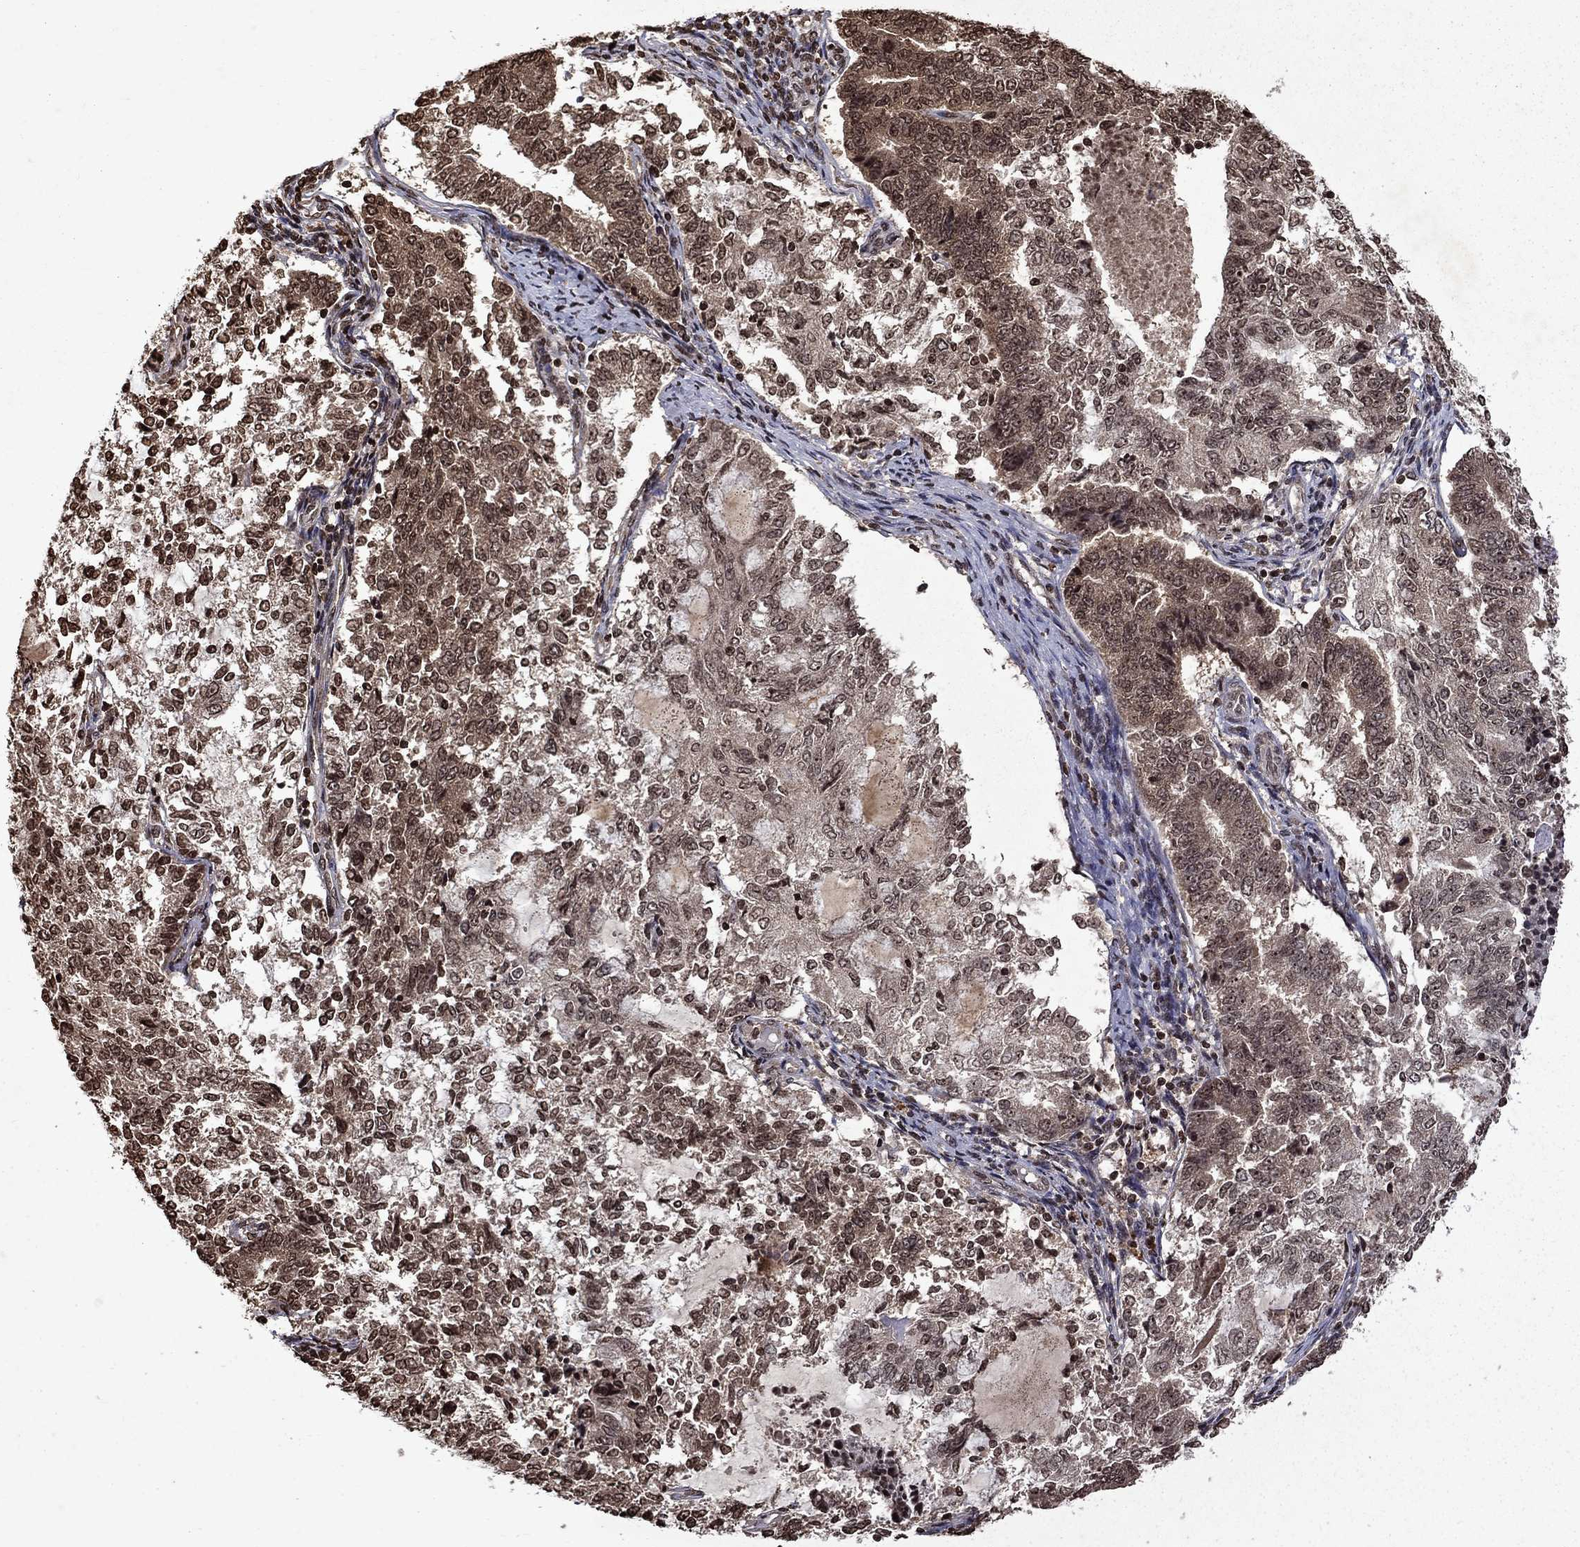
{"staining": {"intensity": "moderate", "quantity": "25%-75%", "location": "cytoplasmic/membranous,nuclear"}, "tissue": "endometrial cancer", "cell_type": "Tumor cells", "image_type": "cancer", "snomed": [{"axis": "morphology", "description": "Adenocarcinoma, NOS"}, {"axis": "topography", "description": "Endometrium"}], "caption": "Endometrial cancer stained with DAB immunohistochemistry (IHC) reveals medium levels of moderate cytoplasmic/membranous and nuclear staining in about 25%-75% of tumor cells.", "gene": "PIN4", "patient": {"sex": "female", "age": 65}}